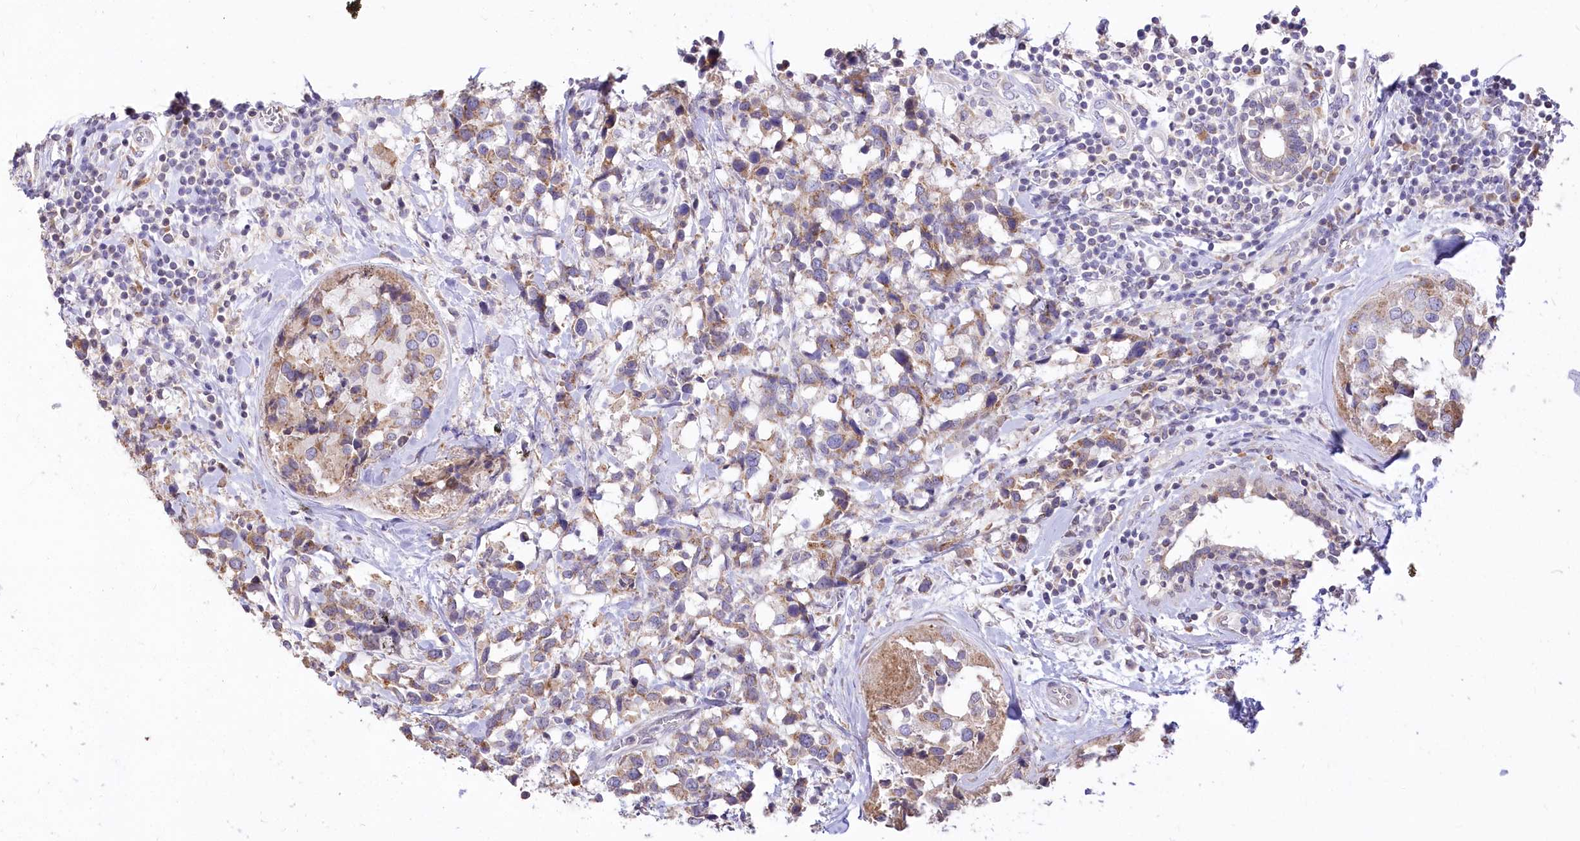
{"staining": {"intensity": "moderate", "quantity": "25%-75%", "location": "cytoplasmic/membranous"}, "tissue": "breast cancer", "cell_type": "Tumor cells", "image_type": "cancer", "snomed": [{"axis": "morphology", "description": "Lobular carcinoma"}, {"axis": "topography", "description": "Breast"}], "caption": "This photomicrograph exhibits immunohistochemistry (IHC) staining of breast cancer, with medium moderate cytoplasmic/membranous staining in approximately 25%-75% of tumor cells.", "gene": "STT3B", "patient": {"sex": "female", "age": 59}}